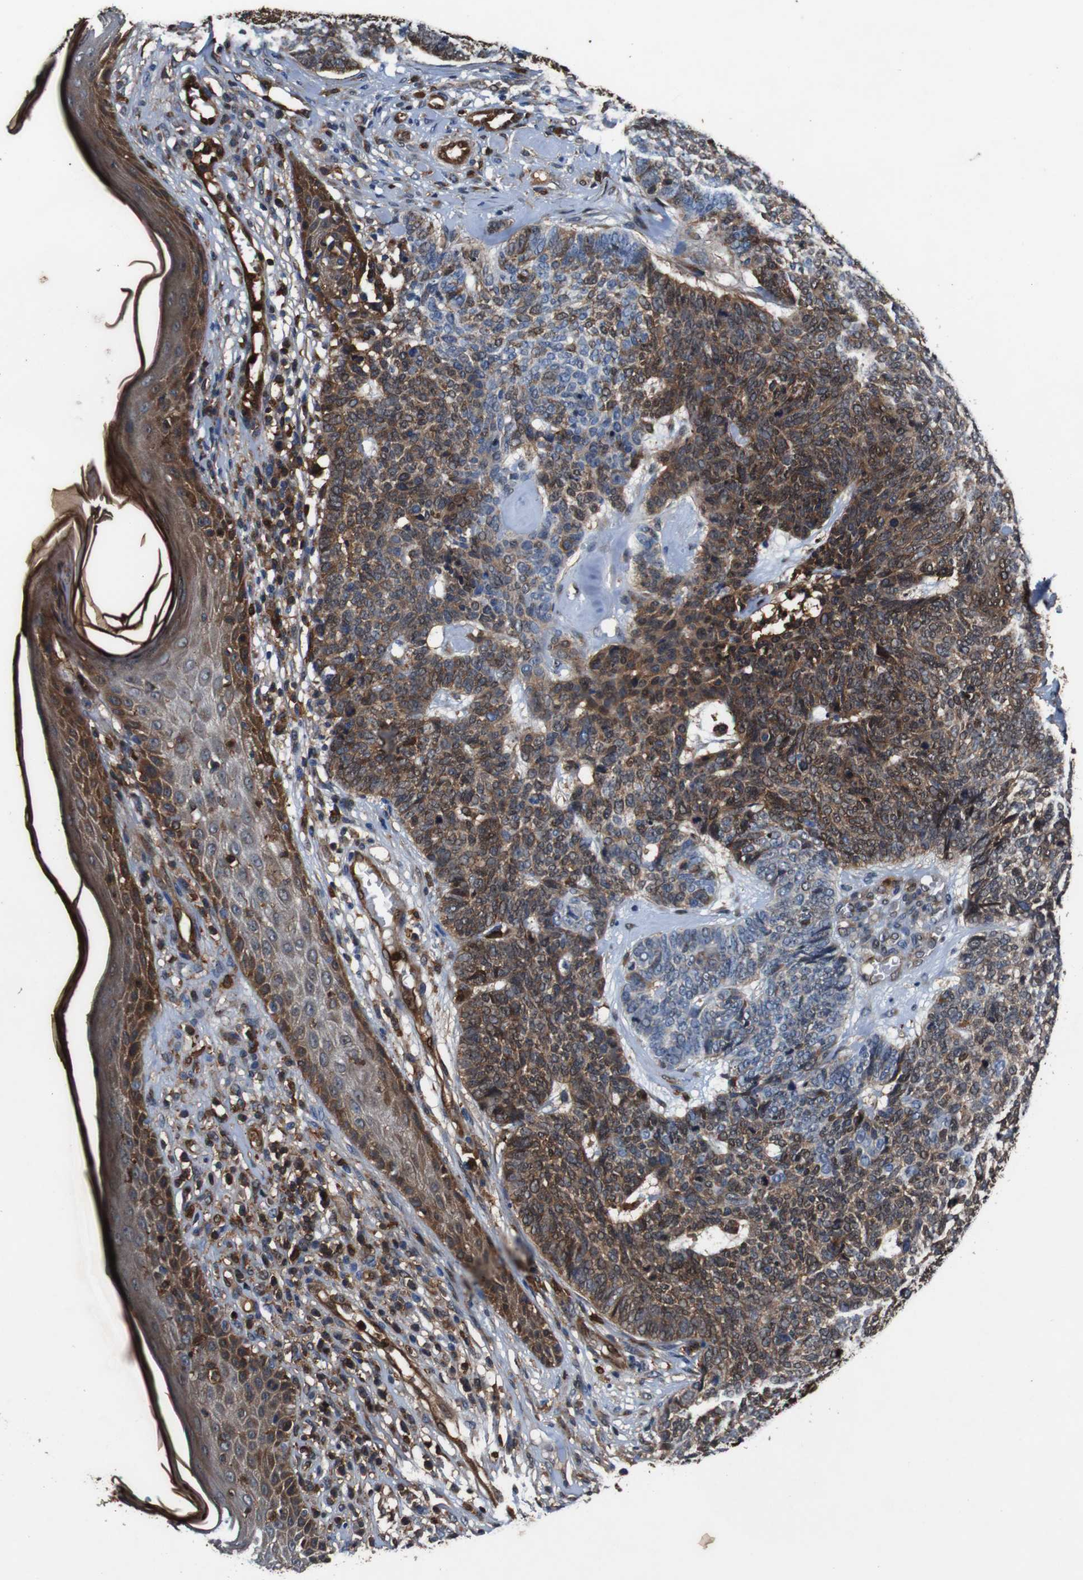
{"staining": {"intensity": "moderate", "quantity": ">75%", "location": "cytoplasmic/membranous,nuclear"}, "tissue": "skin cancer", "cell_type": "Tumor cells", "image_type": "cancer", "snomed": [{"axis": "morphology", "description": "Basal cell carcinoma"}, {"axis": "topography", "description": "Skin"}], "caption": "Human skin cancer stained with a brown dye exhibits moderate cytoplasmic/membranous and nuclear positive expression in approximately >75% of tumor cells.", "gene": "ANXA1", "patient": {"sex": "female", "age": 84}}